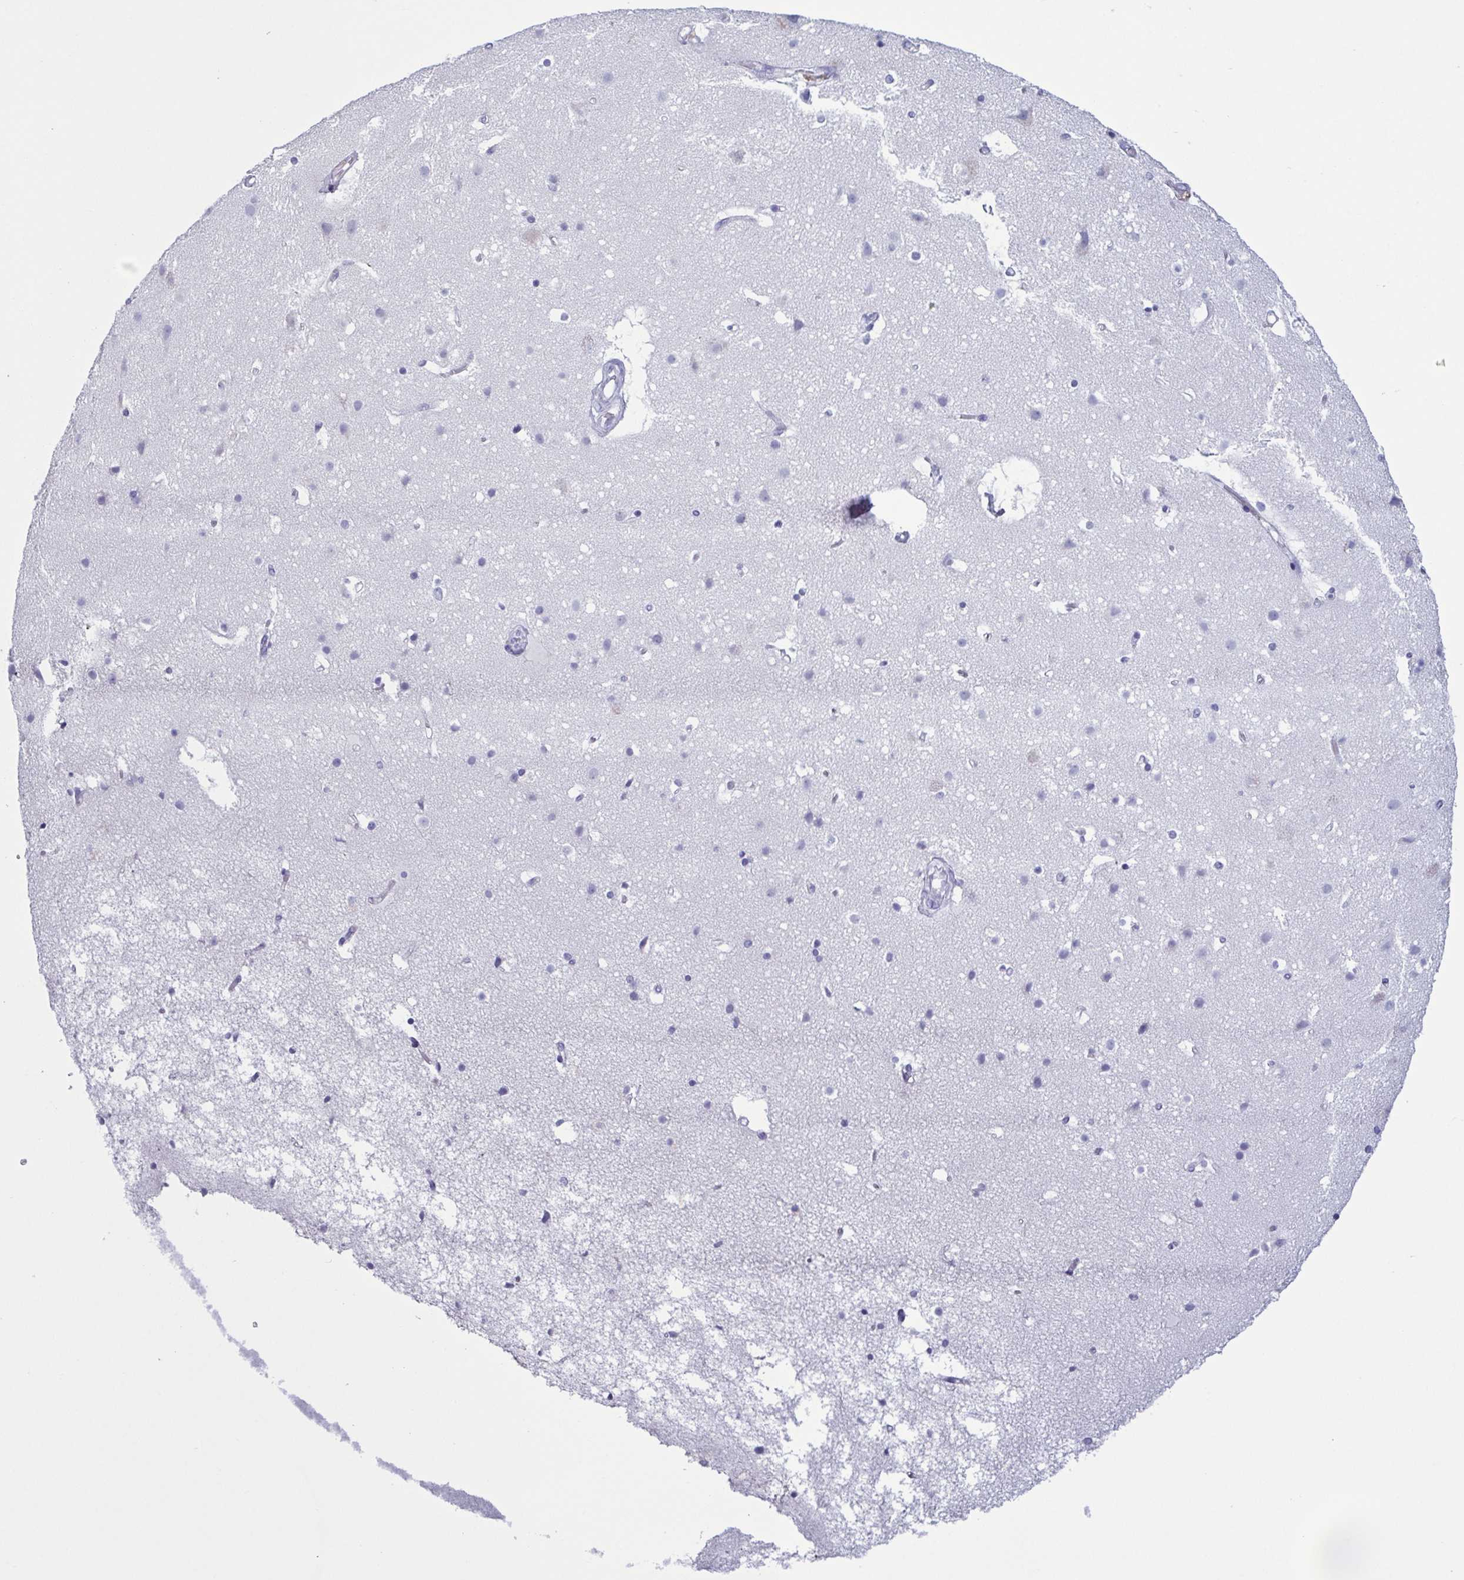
{"staining": {"intensity": "negative", "quantity": "none", "location": "none"}, "tissue": "cerebral cortex", "cell_type": "Endothelial cells", "image_type": "normal", "snomed": [{"axis": "morphology", "description": "Normal tissue, NOS"}, {"axis": "topography", "description": "Cerebral cortex"}], "caption": "Immunohistochemistry (IHC) histopathology image of benign cerebral cortex stained for a protein (brown), which demonstrates no positivity in endothelial cells.", "gene": "KRT10", "patient": {"sex": "female", "age": 52}}